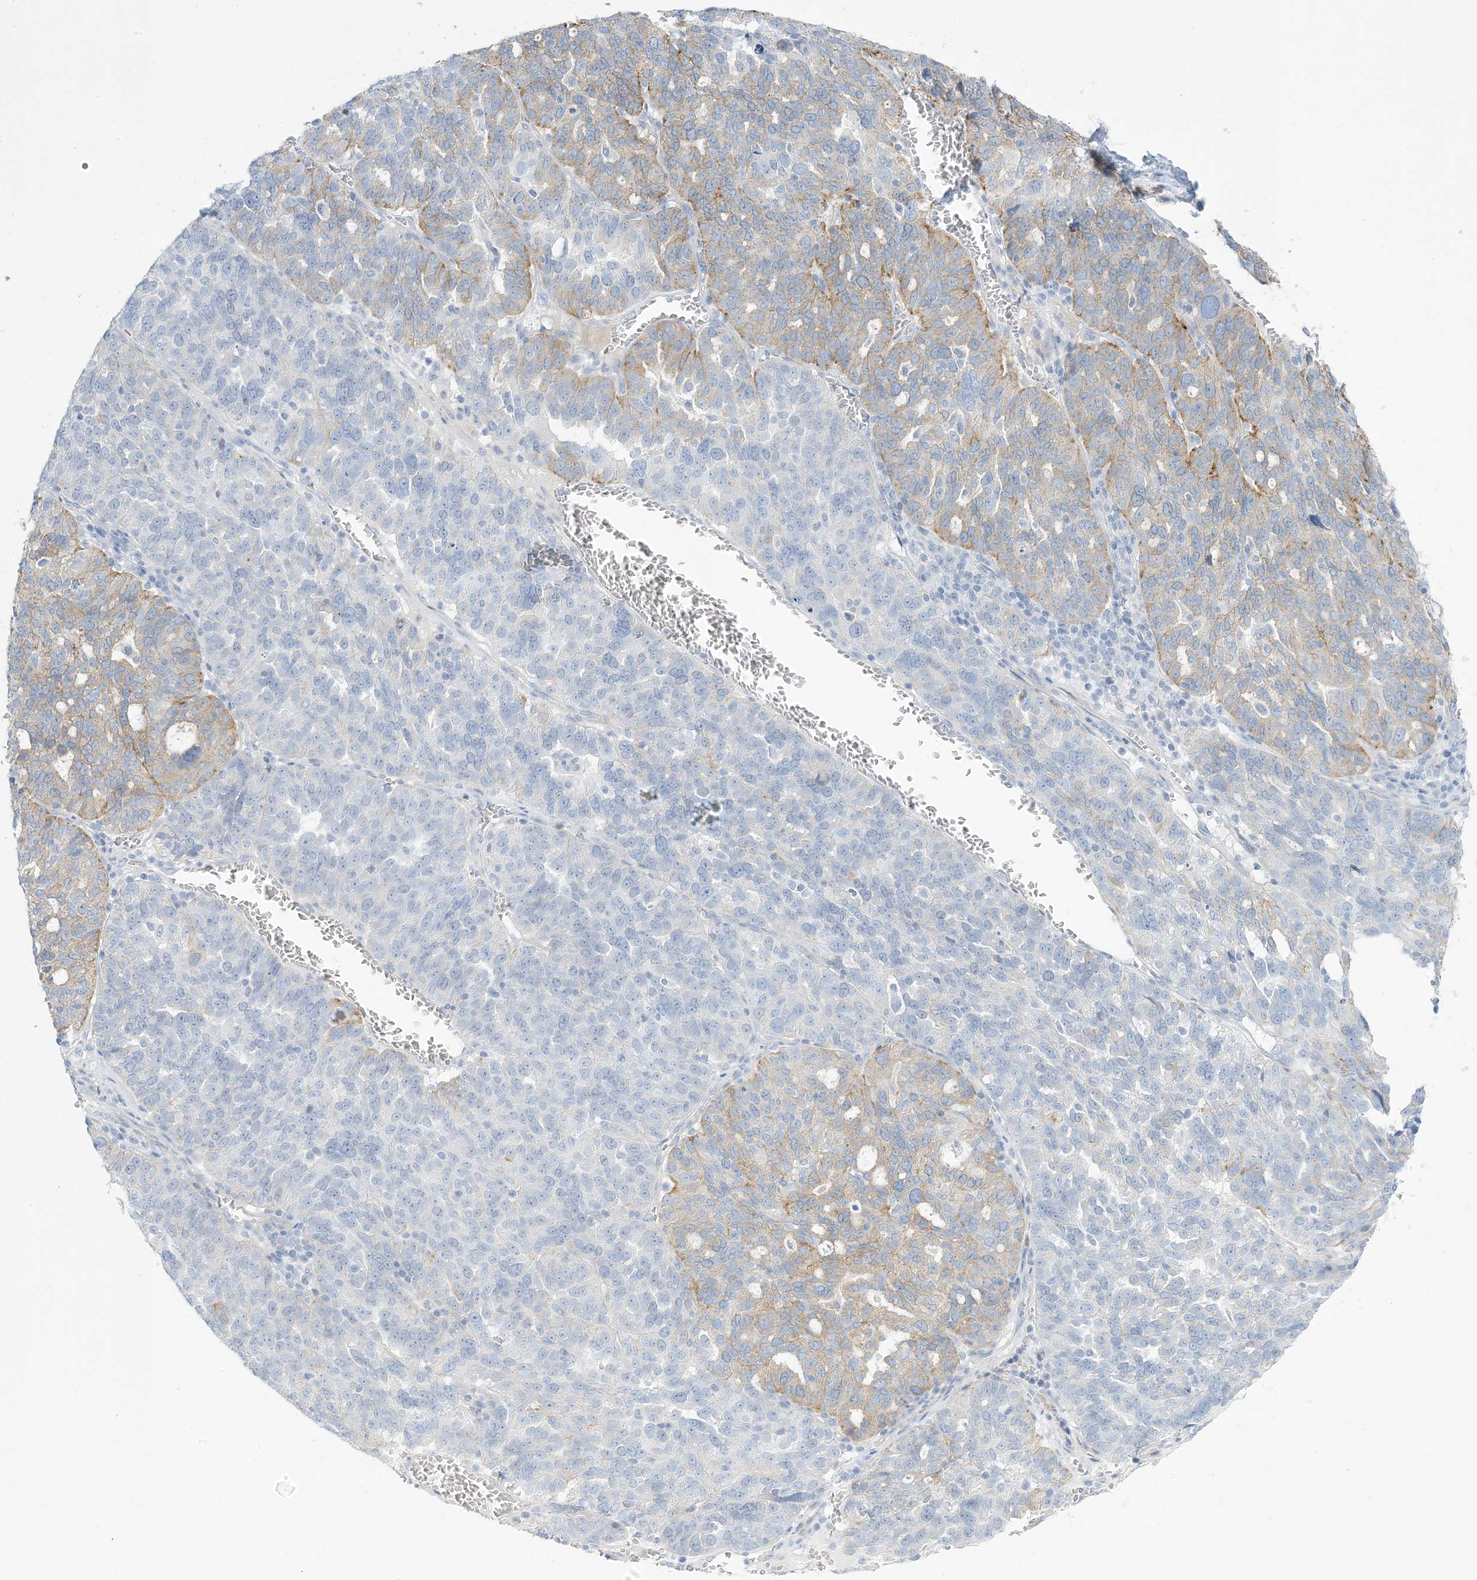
{"staining": {"intensity": "moderate", "quantity": "25%-75%", "location": "cytoplasmic/membranous"}, "tissue": "ovarian cancer", "cell_type": "Tumor cells", "image_type": "cancer", "snomed": [{"axis": "morphology", "description": "Cystadenocarcinoma, serous, NOS"}, {"axis": "topography", "description": "Ovary"}], "caption": "DAB immunohistochemical staining of ovarian cancer displays moderate cytoplasmic/membranous protein expression in approximately 25%-75% of tumor cells.", "gene": "XIRP2", "patient": {"sex": "female", "age": 59}}